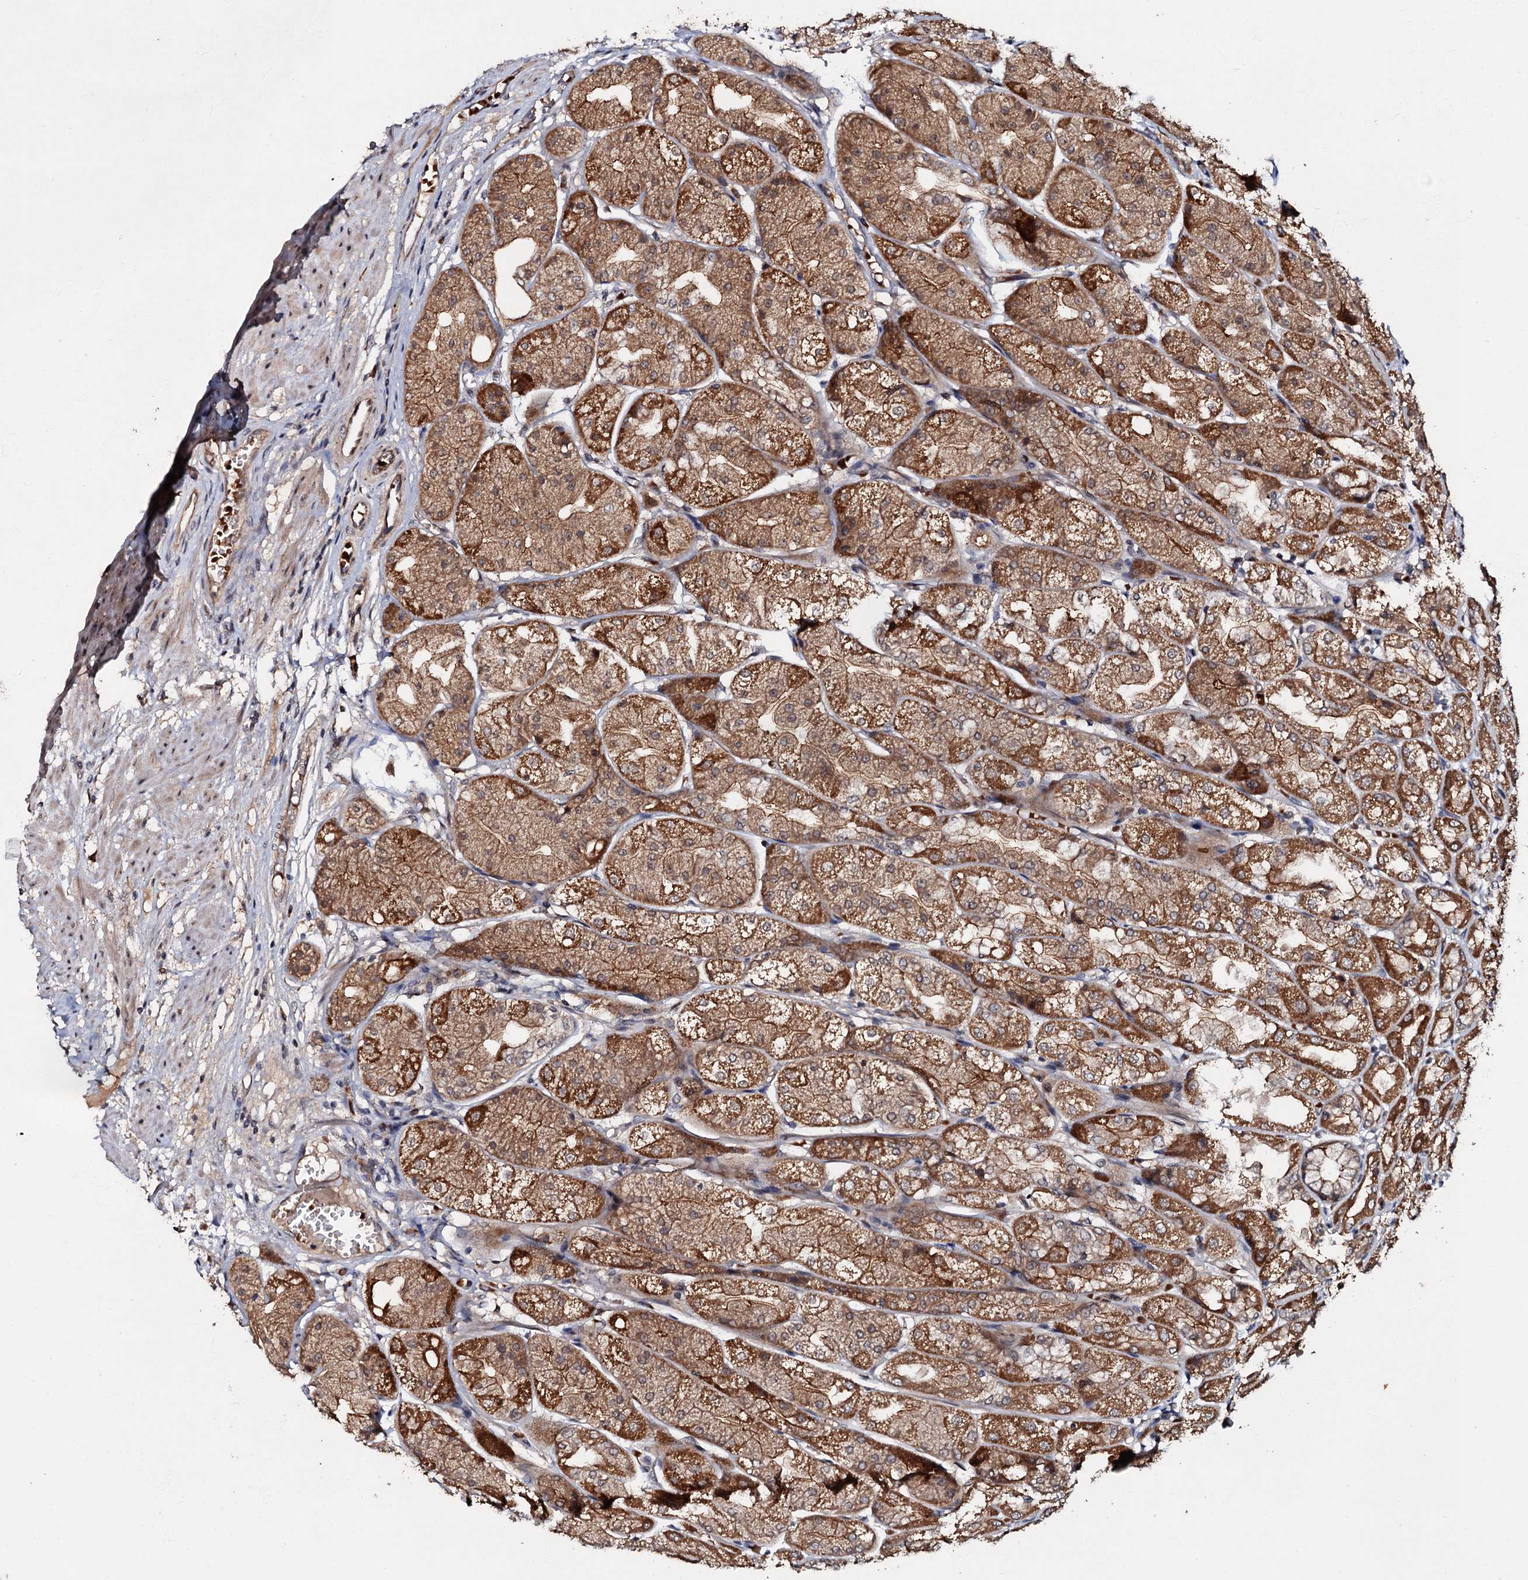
{"staining": {"intensity": "strong", "quantity": ">75%", "location": "cytoplasmic/membranous"}, "tissue": "stomach", "cell_type": "Glandular cells", "image_type": "normal", "snomed": [{"axis": "morphology", "description": "Normal tissue, NOS"}, {"axis": "topography", "description": "Stomach, upper"}], "caption": "The photomicrograph shows immunohistochemical staining of benign stomach. There is strong cytoplasmic/membranous staining is appreciated in approximately >75% of glandular cells.", "gene": "MANSC4", "patient": {"sex": "male", "age": 72}}